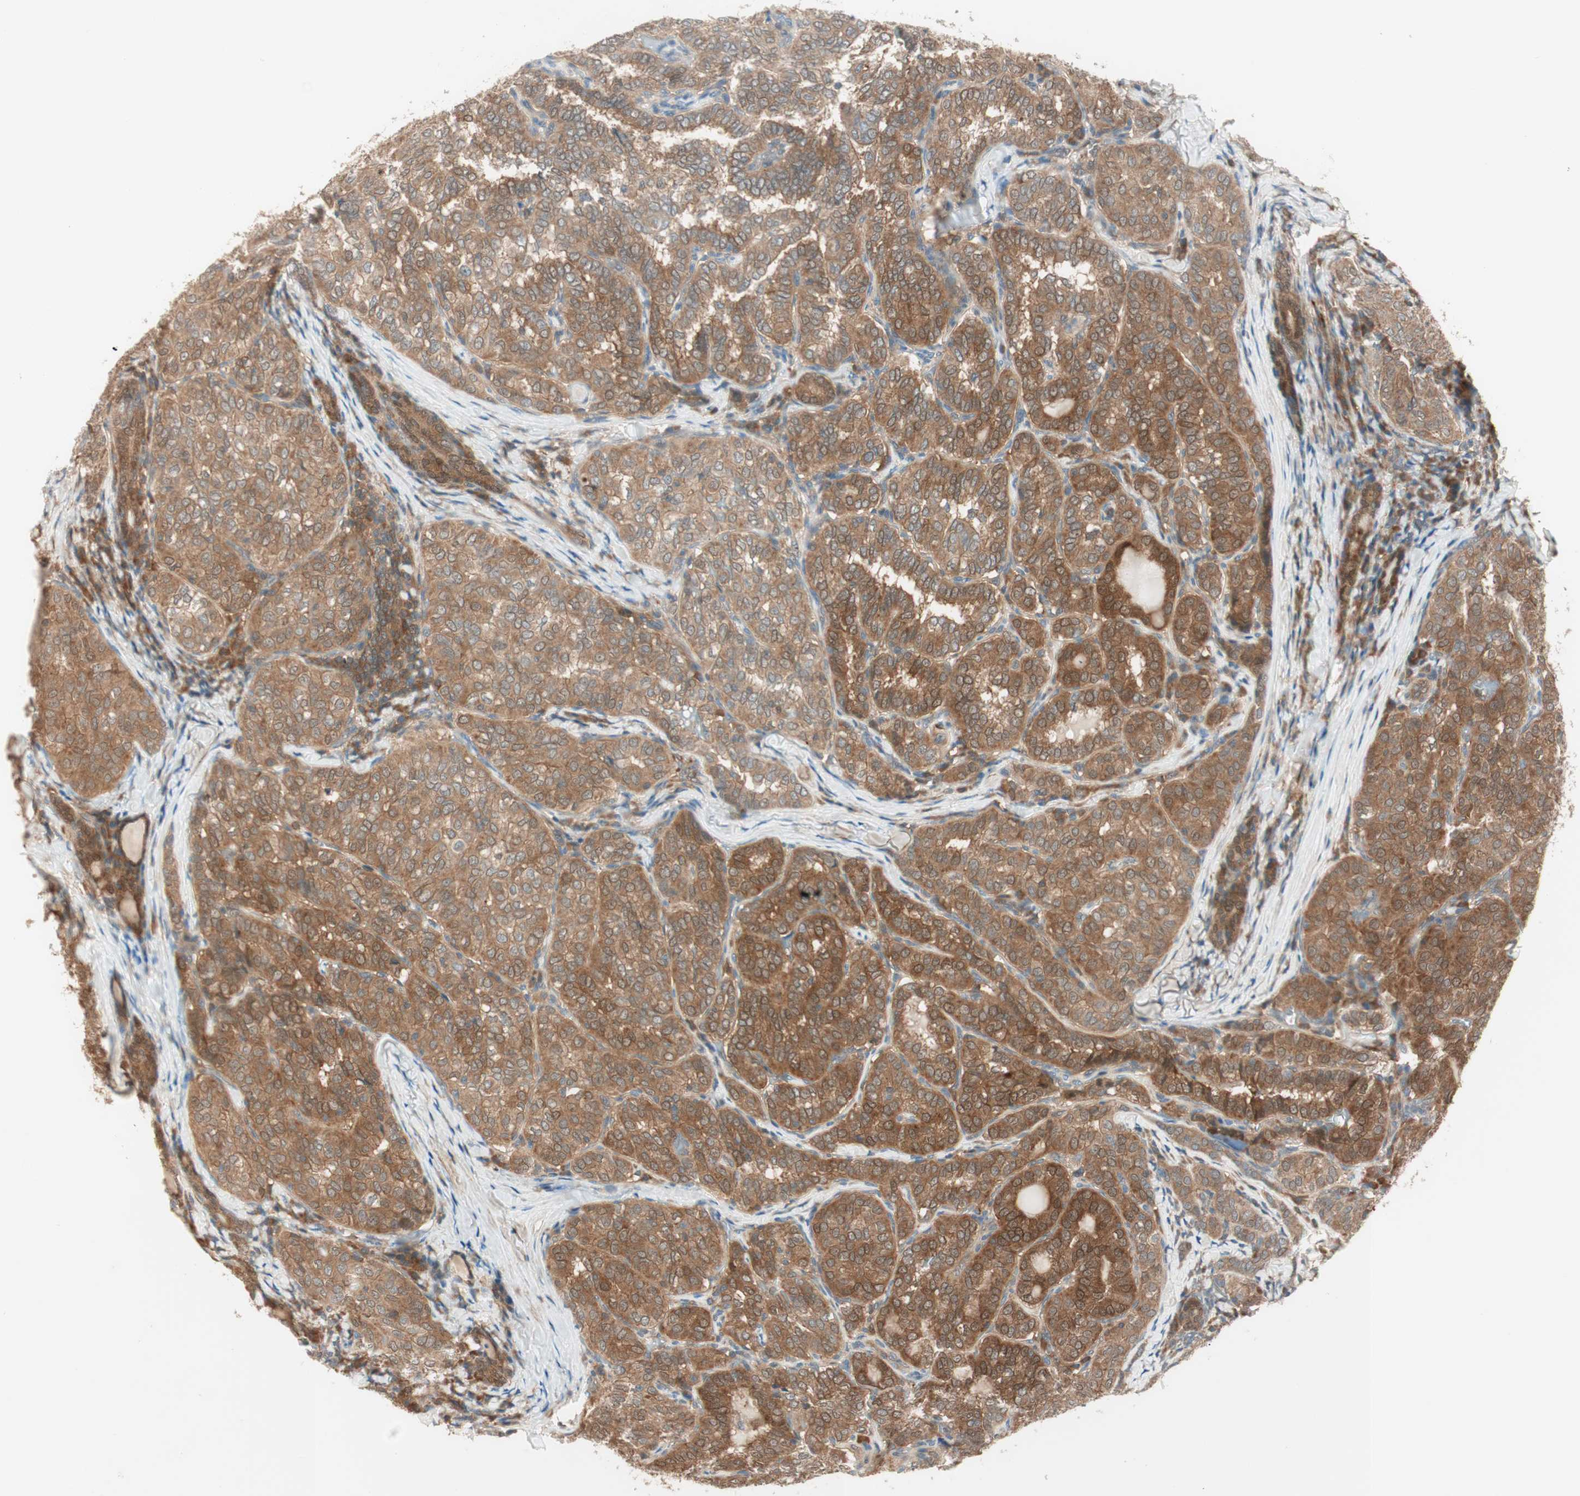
{"staining": {"intensity": "strong", "quantity": ">75%", "location": "cytoplasmic/membranous"}, "tissue": "thyroid cancer", "cell_type": "Tumor cells", "image_type": "cancer", "snomed": [{"axis": "morphology", "description": "Normal tissue, NOS"}, {"axis": "morphology", "description": "Papillary adenocarcinoma, NOS"}, {"axis": "topography", "description": "Thyroid gland"}], "caption": "Thyroid cancer (papillary adenocarcinoma) was stained to show a protein in brown. There is high levels of strong cytoplasmic/membranous staining in about >75% of tumor cells.", "gene": "GALT", "patient": {"sex": "female", "age": 30}}